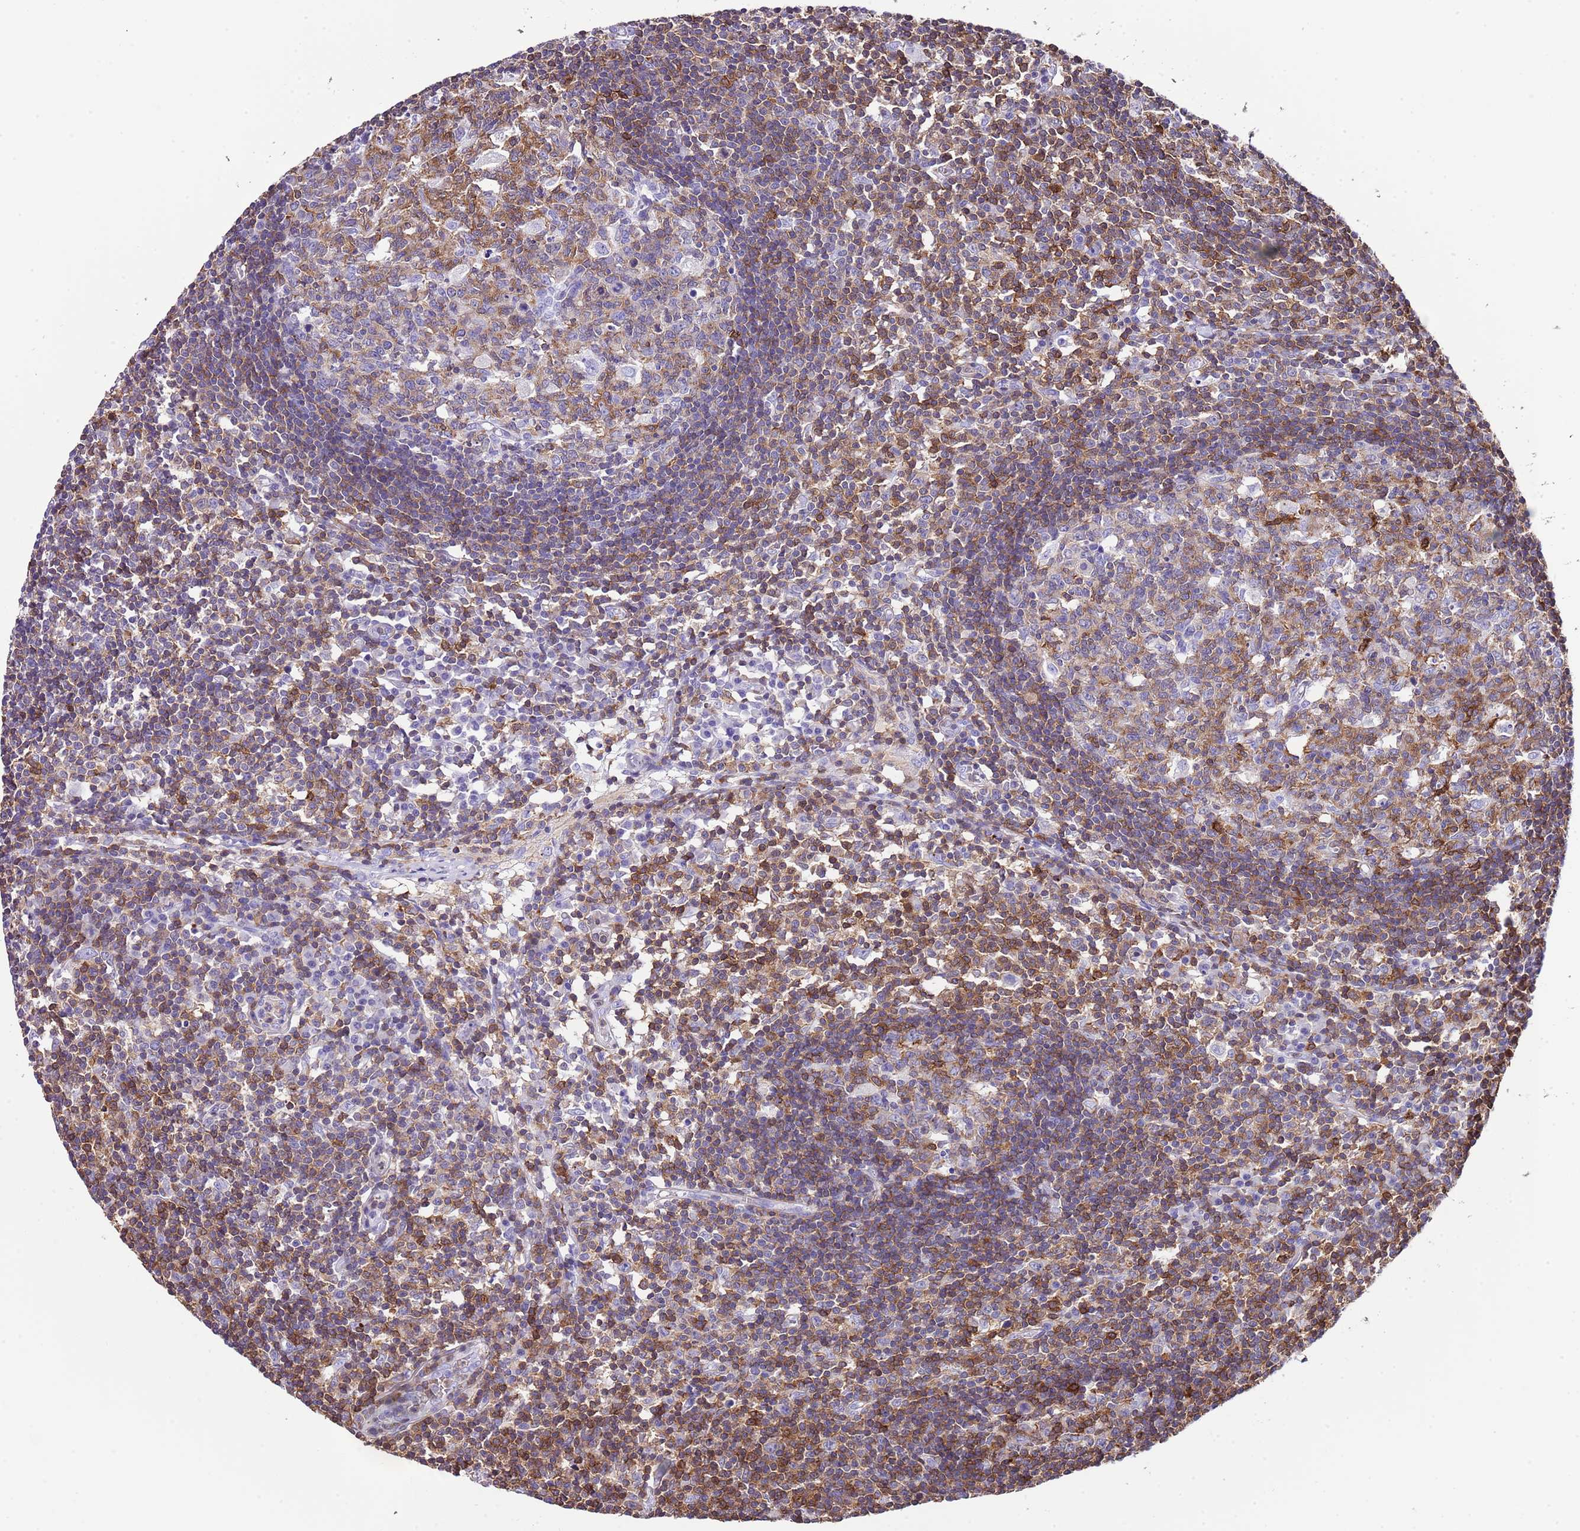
{"staining": {"intensity": "moderate", "quantity": "25%-75%", "location": "cytoplasmic/membranous"}, "tissue": "lymph node", "cell_type": "Germinal center cells", "image_type": "normal", "snomed": [{"axis": "morphology", "description": "Normal tissue, NOS"}, {"axis": "topography", "description": "Lymph node"}], "caption": "IHC staining of benign lymph node, which demonstrates medium levels of moderate cytoplasmic/membranous staining in approximately 25%-75% of germinal center cells indicating moderate cytoplasmic/membranous protein expression. The staining was performed using DAB (3,3'-diaminobenzidine) (brown) for protein detection and nuclei were counterstained in hematoxylin (blue).", "gene": "CNN2", "patient": {"sex": "female", "age": 55}}